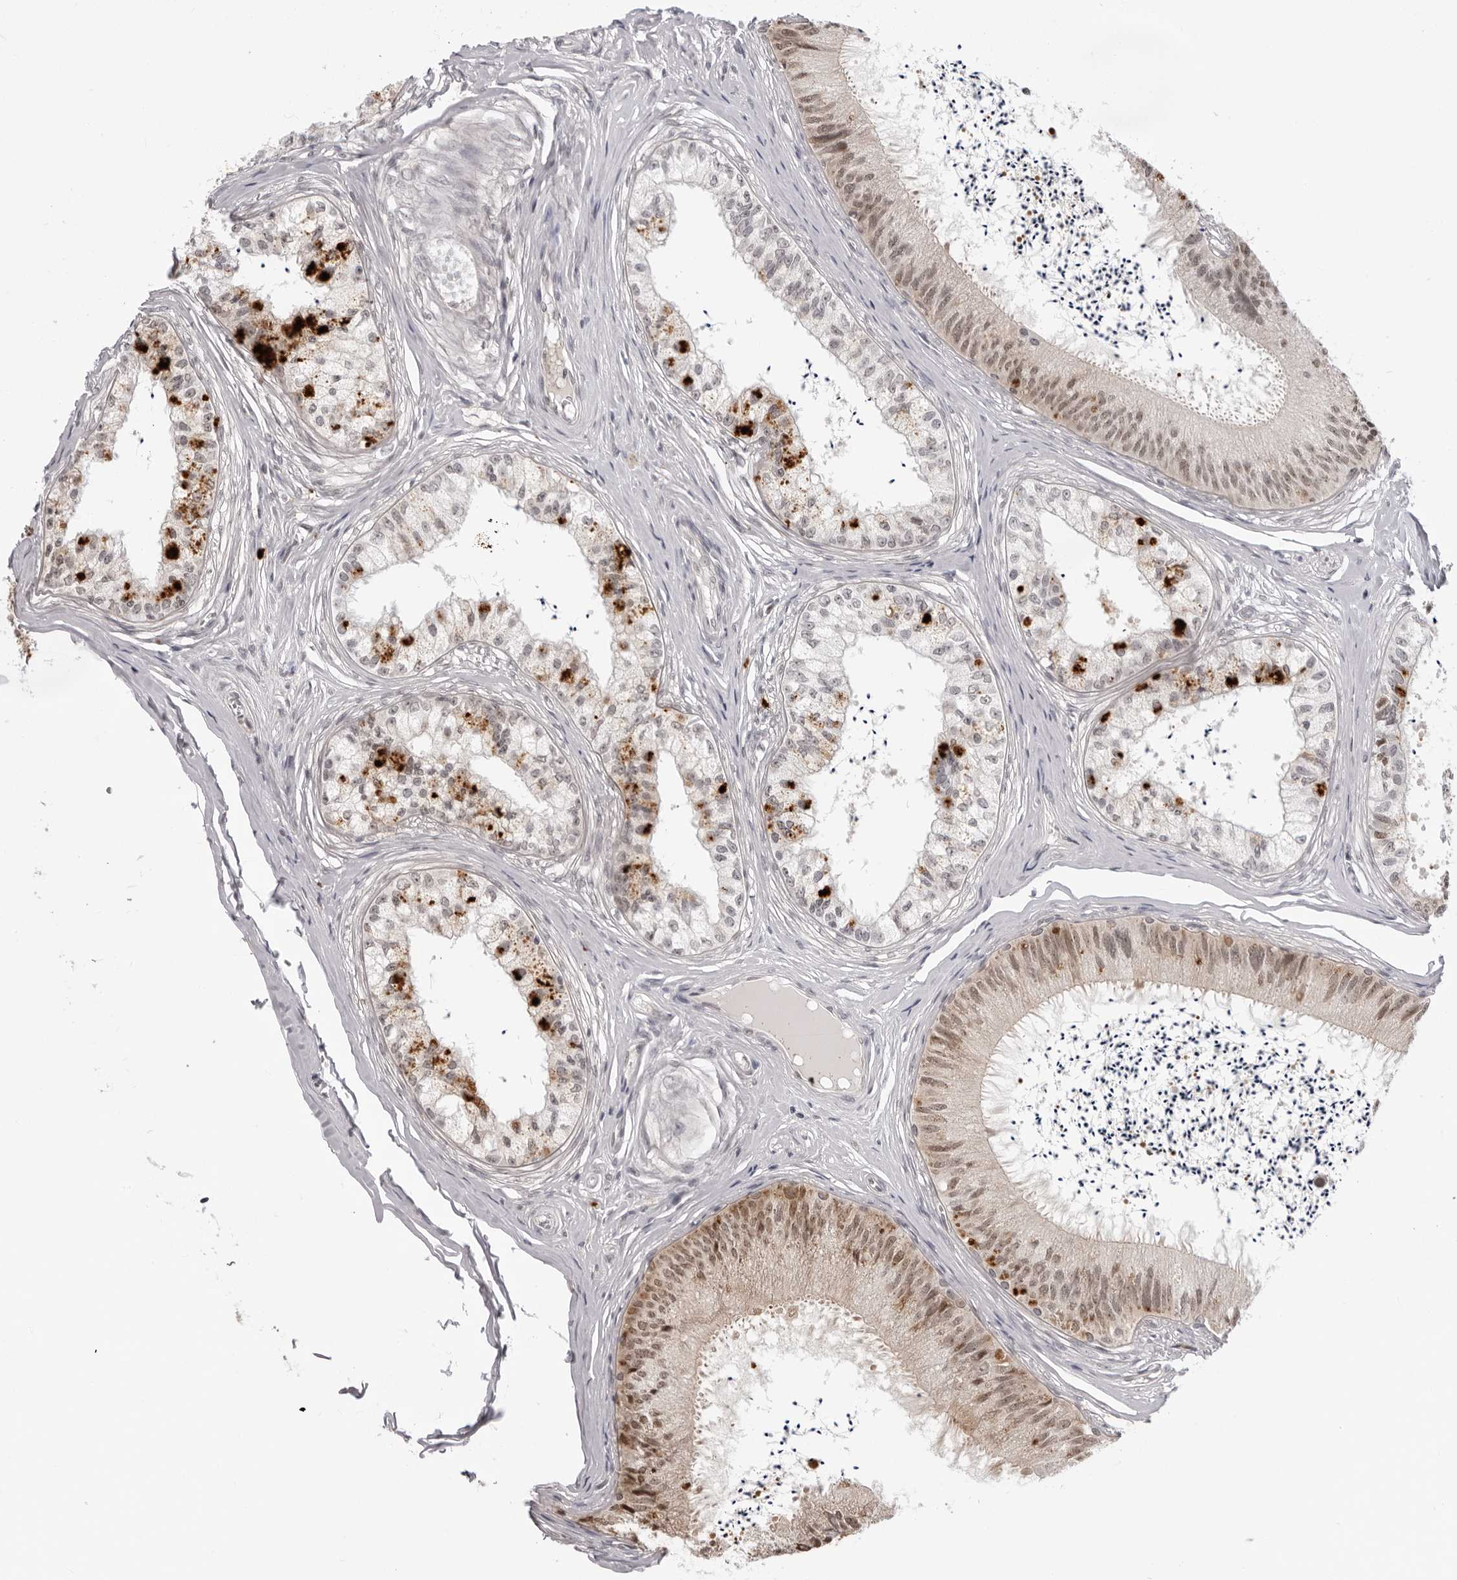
{"staining": {"intensity": "moderate", "quantity": "25%-75%", "location": "nuclear"}, "tissue": "epididymis", "cell_type": "Glandular cells", "image_type": "normal", "snomed": [{"axis": "morphology", "description": "Normal tissue, NOS"}, {"axis": "topography", "description": "Epididymis"}], "caption": "This is a photomicrograph of immunohistochemistry staining of unremarkable epididymis, which shows moderate staining in the nuclear of glandular cells.", "gene": "SRGAP2", "patient": {"sex": "male", "age": 79}}